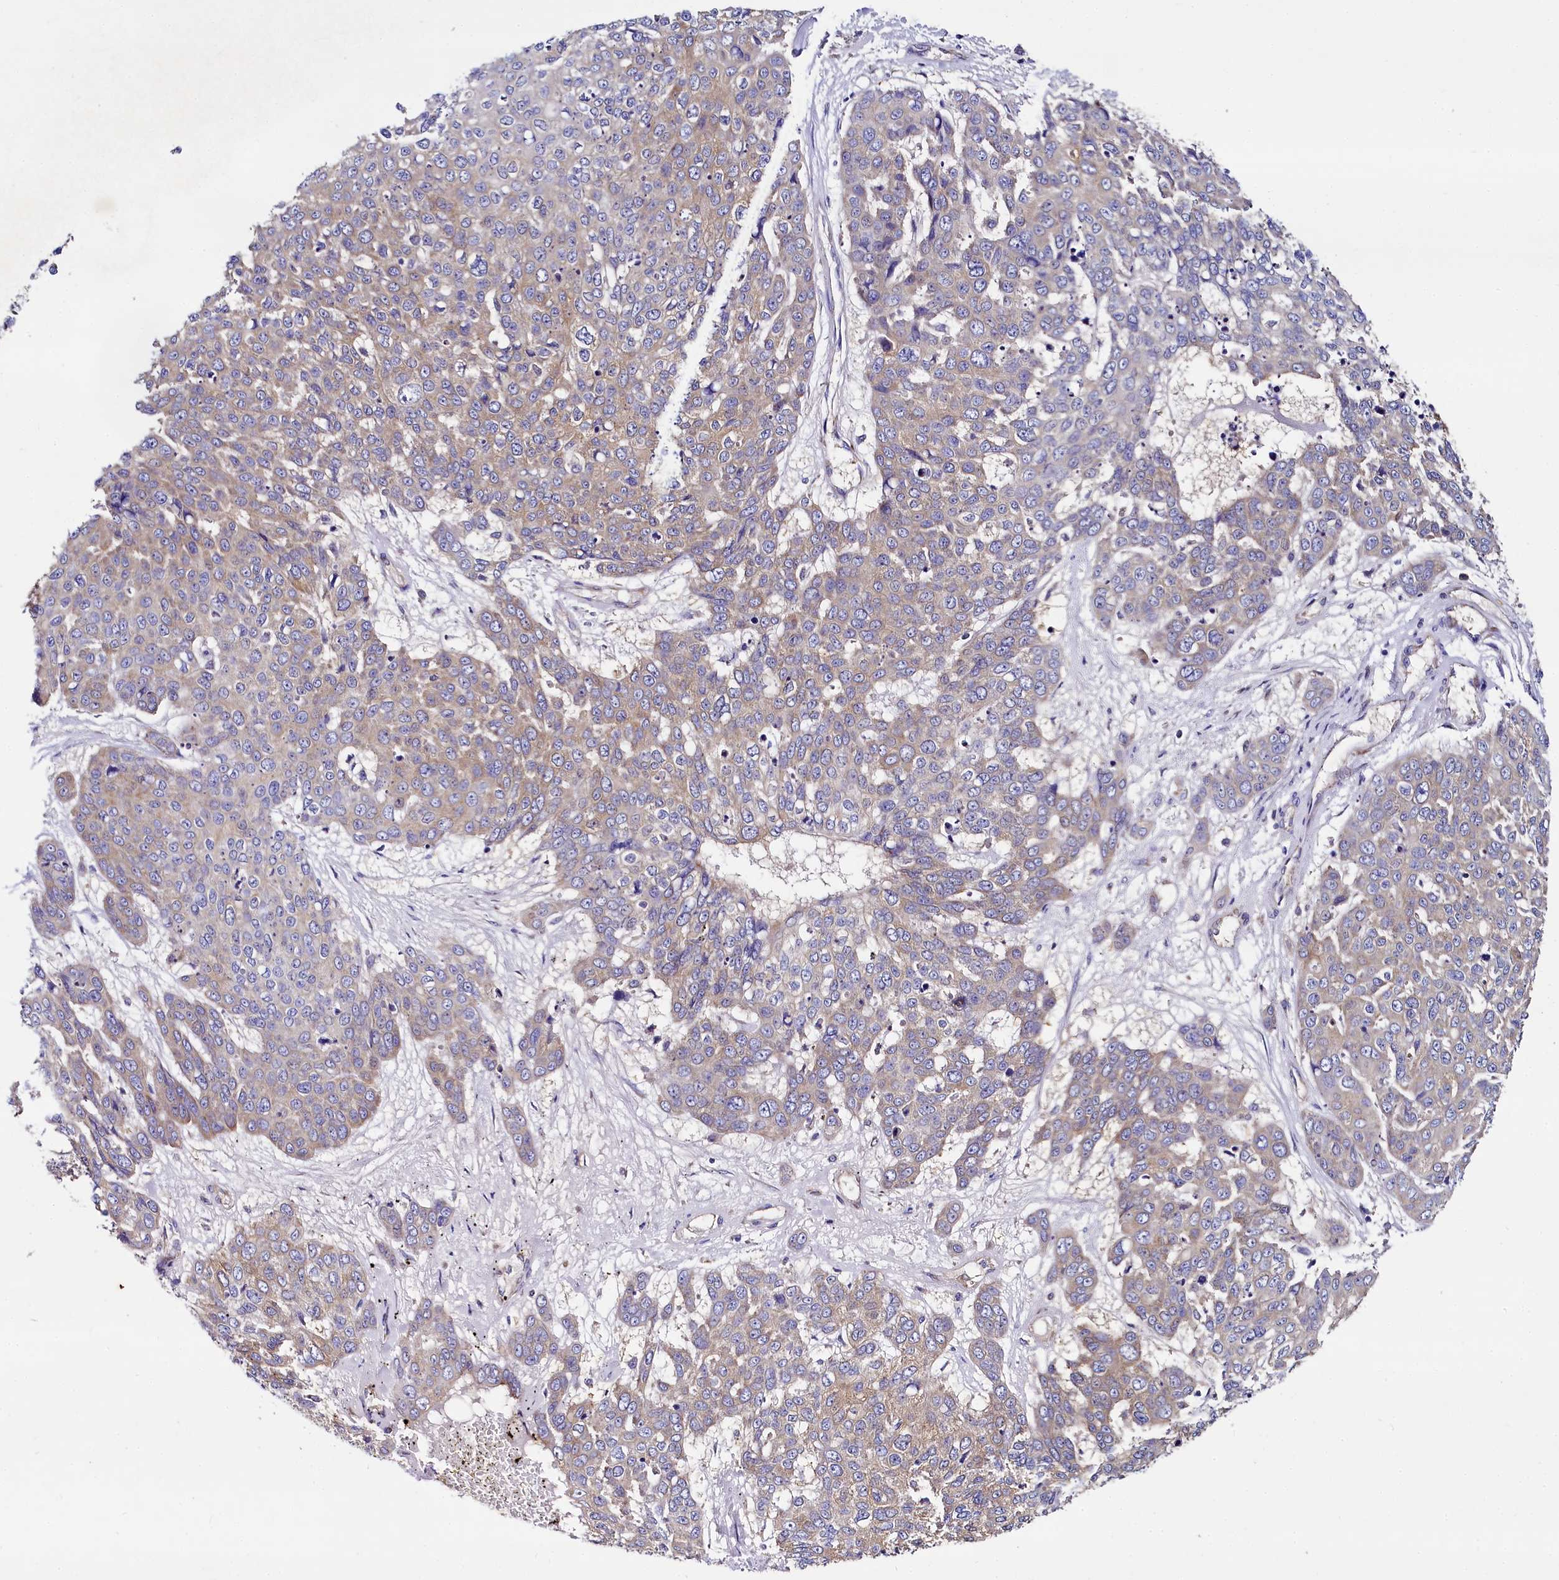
{"staining": {"intensity": "weak", "quantity": "25%-75%", "location": "cytoplasmic/membranous"}, "tissue": "skin cancer", "cell_type": "Tumor cells", "image_type": "cancer", "snomed": [{"axis": "morphology", "description": "Squamous cell carcinoma, NOS"}, {"axis": "topography", "description": "Skin"}], "caption": "Immunohistochemistry (DAB) staining of squamous cell carcinoma (skin) shows weak cytoplasmic/membranous protein staining in approximately 25%-75% of tumor cells.", "gene": "QARS1", "patient": {"sex": "male", "age": 71}}